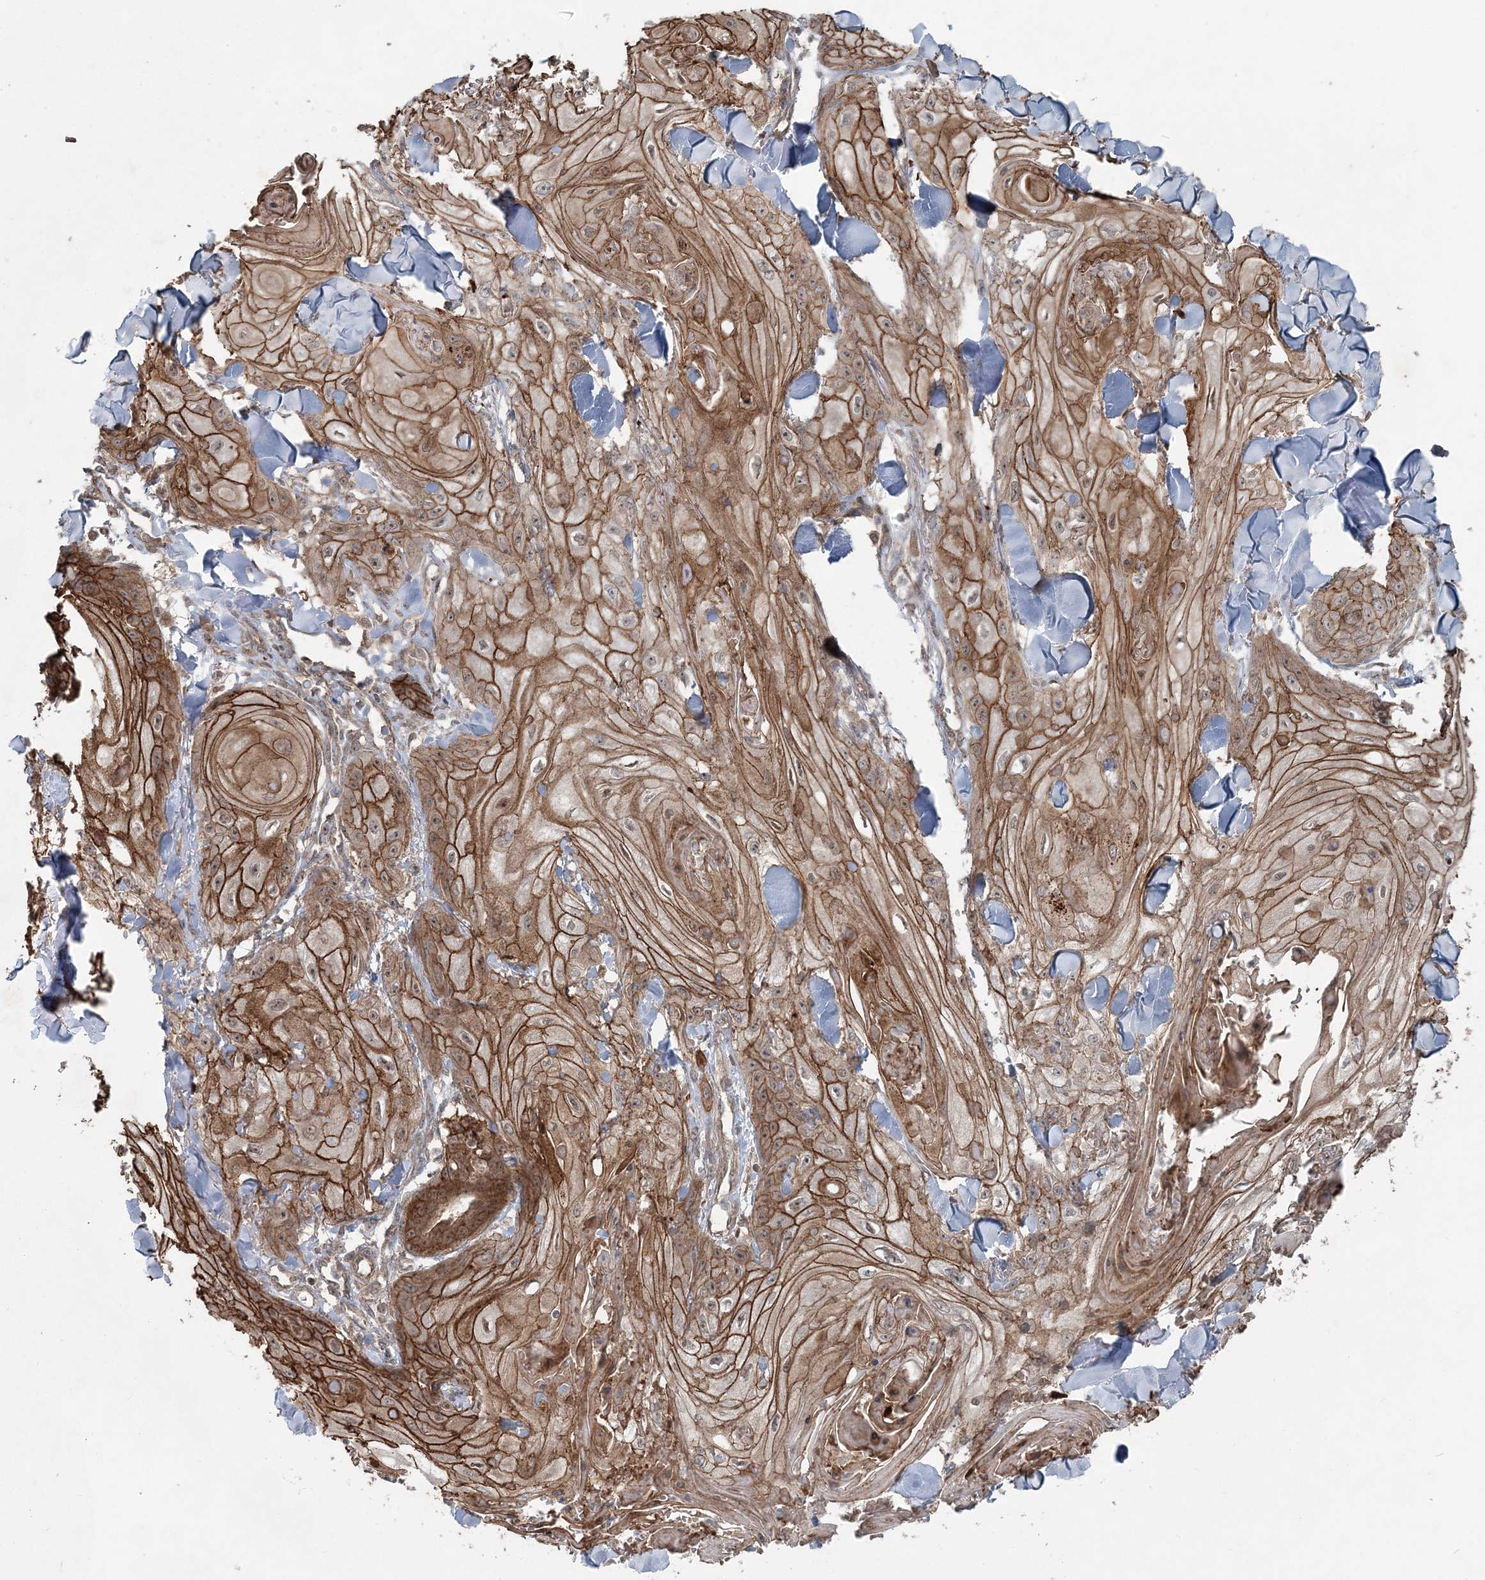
{"staining": {"intensity": "moderate", "quantity": ">75%", "location": "cytoplasmic/membranous,nuclear"}, "tissue": "skin cancer", "cell_type": "Tumor cells", "image_type": "cancer", "snomed": [{"axis": "morphology", "description": "Squamous cell carcinoma, NOS"}, {"axis": "topography", "description": "Skin"}], "caption": "High-magnification brightfield microscopy of skin cancer (squamous cell carcinoma) stained with DAB (3,3'-diaminobenzidine) (brown) and counterstained with hematoxylin (blue). tumor cells exhibit moderate cytoplasmic/membranous and nuclear expression is seen in about>75% of cells.", "gene": "FBXL17", "patient": {"sex": "male", "age": 74}}